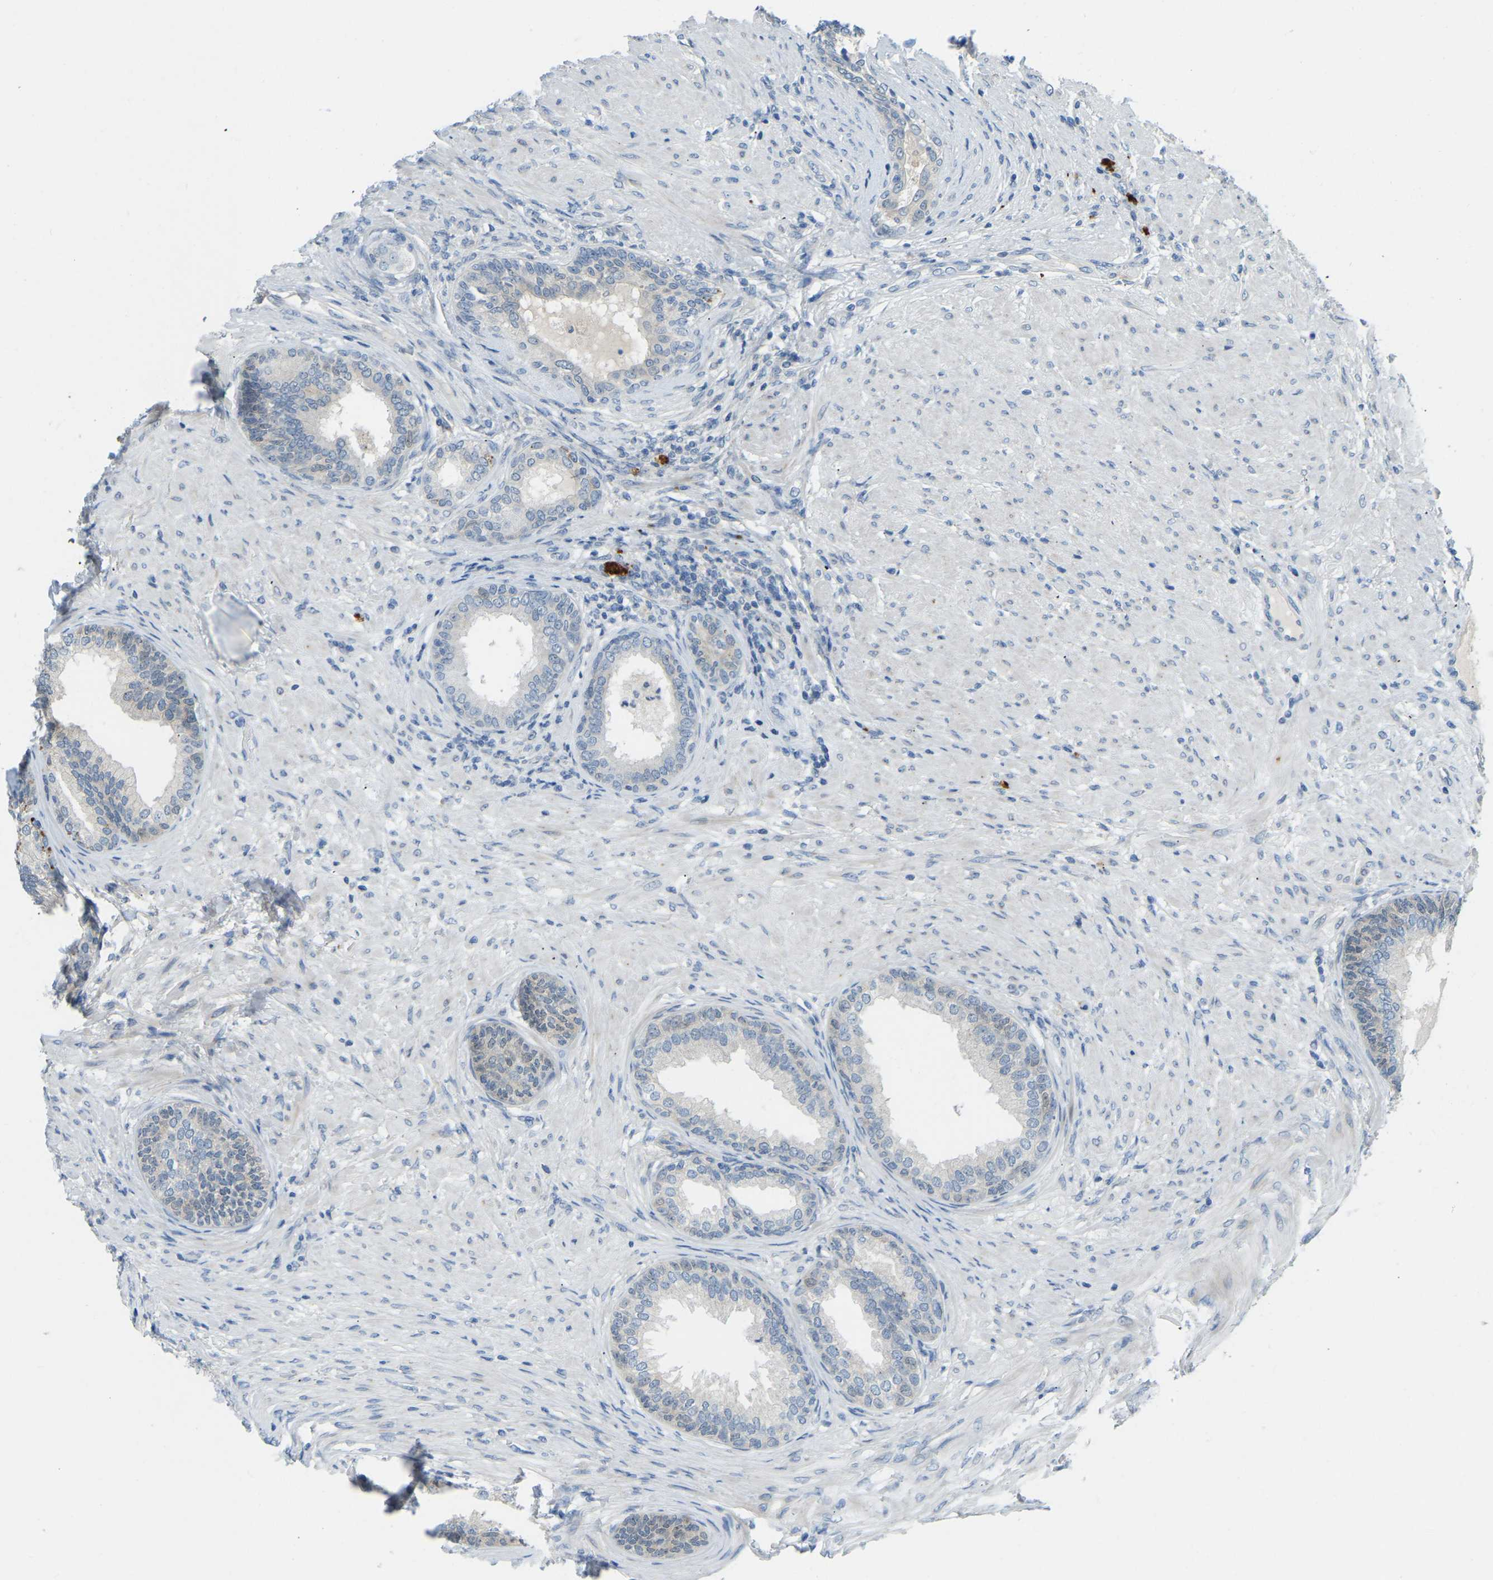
{"staining": {"intensity": "moderate", "quantity": "<25%", "location": "cytoplasmic/membranous"}, "tissue": "prostate", "cell_type": "Glandular cells", "image_type": "normal", "snomed": [{"axis": "morphology", "description": "Normal tissue, NOS"}, {"axis": "topography", "description": "Prostate"}], "caption": "IHC of unremarkable prostate exhibits low levels of moderate cytoplasmic/membranous expression in approximately <25% of glandular cells.", "gene": "NME8", "patient": {"sex": "male", "age": 76}}